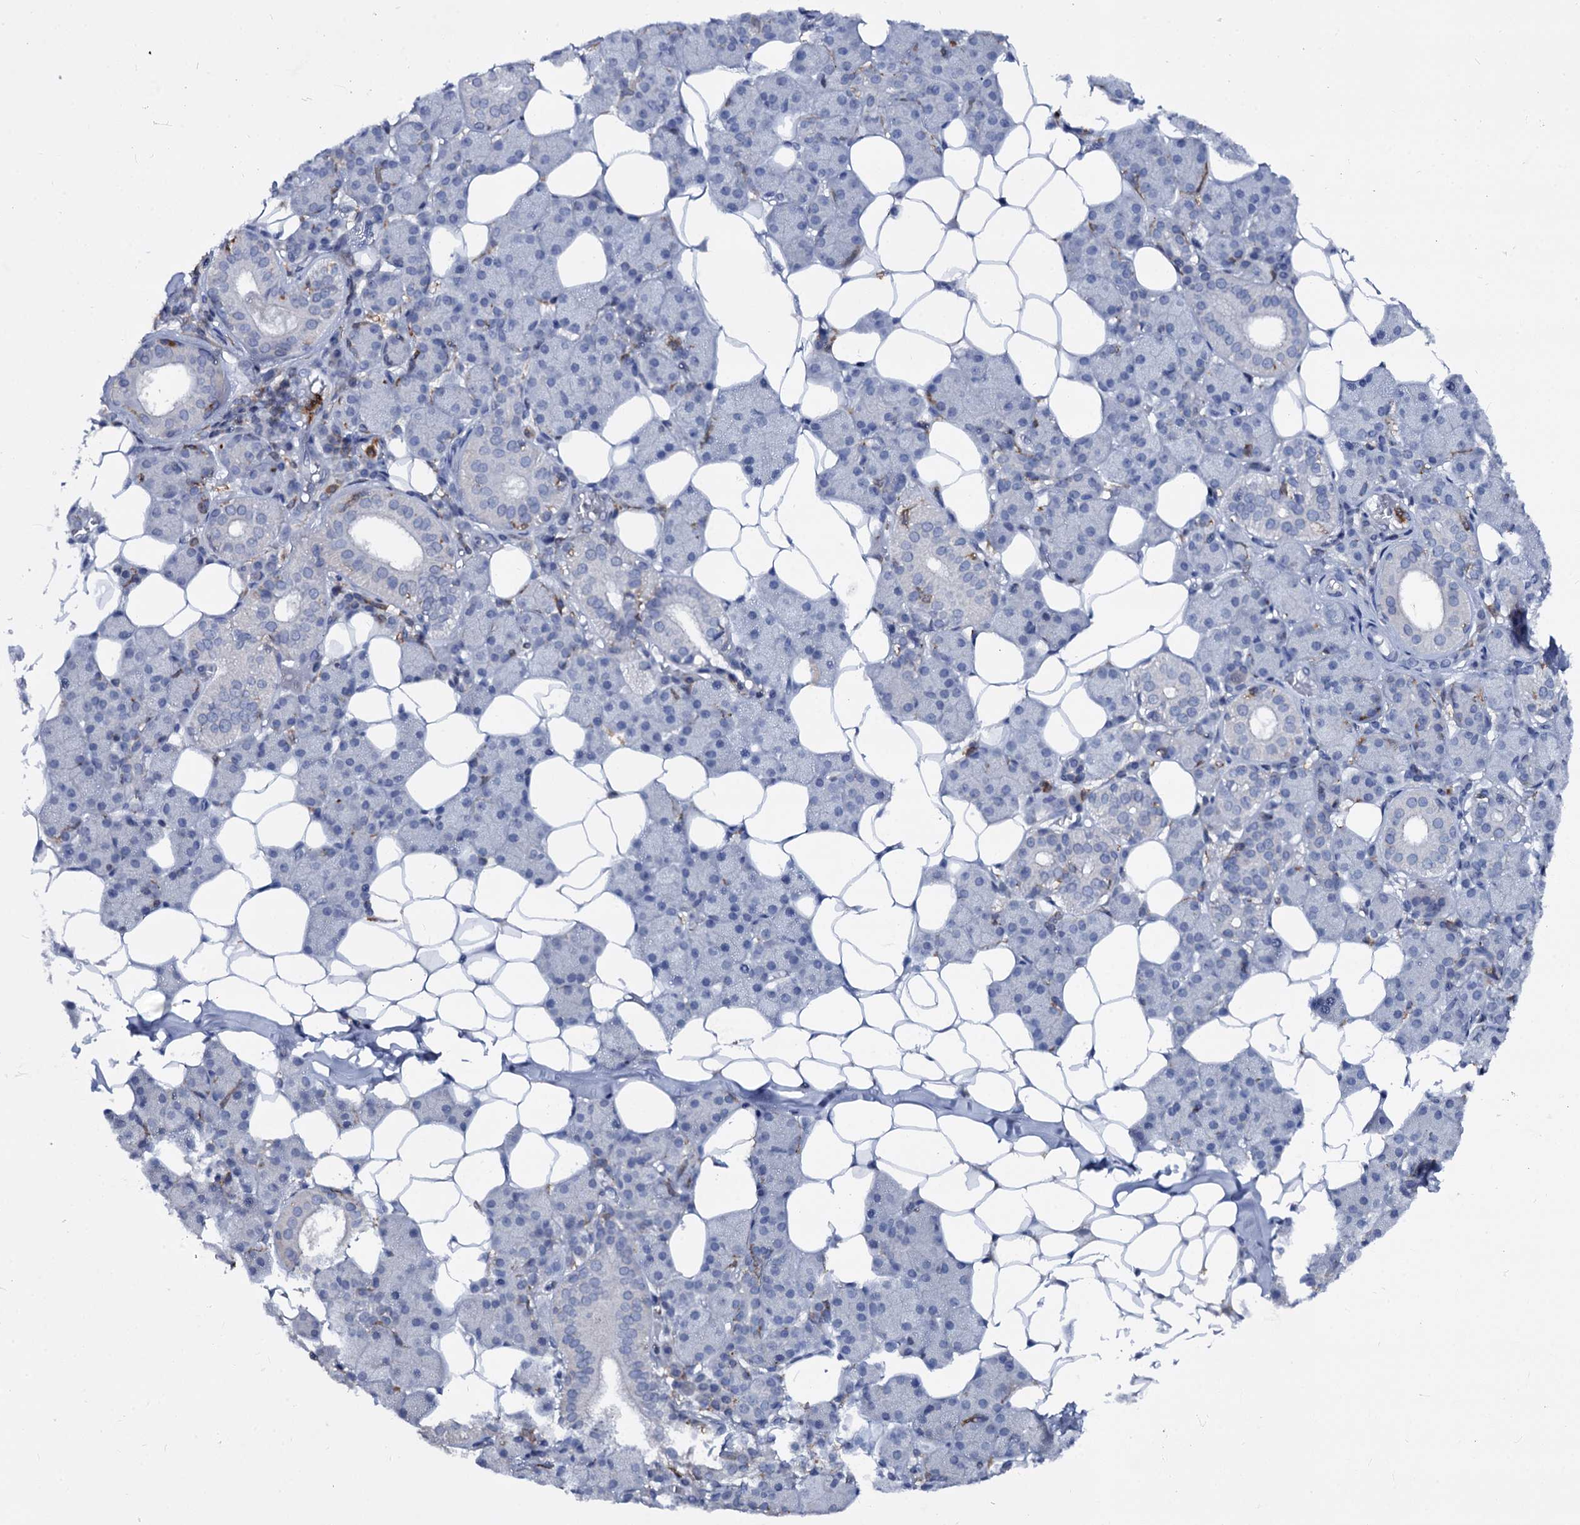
{"staining": {"intensity": "negative", "quantity": "none", "location": "none"}, "tissue": "salivary gland", "cell_type": "Glandular cells", "image_type": "normal", "snomed": [{"axis": "morphology", "description": "Normal tissue, NOS"}, {"axis": "topography", "description": "Salivary gland"}], "caption": "Immunohistochemistry (IHC) photomicrograph of benign human salivary gland stained for a protein (brown), which displays no expression in glandular cells. (DAB IHC with hematoxylin counter stain).", "gene": "RHOG", "patient": {"sex": "female", "age": 33}}